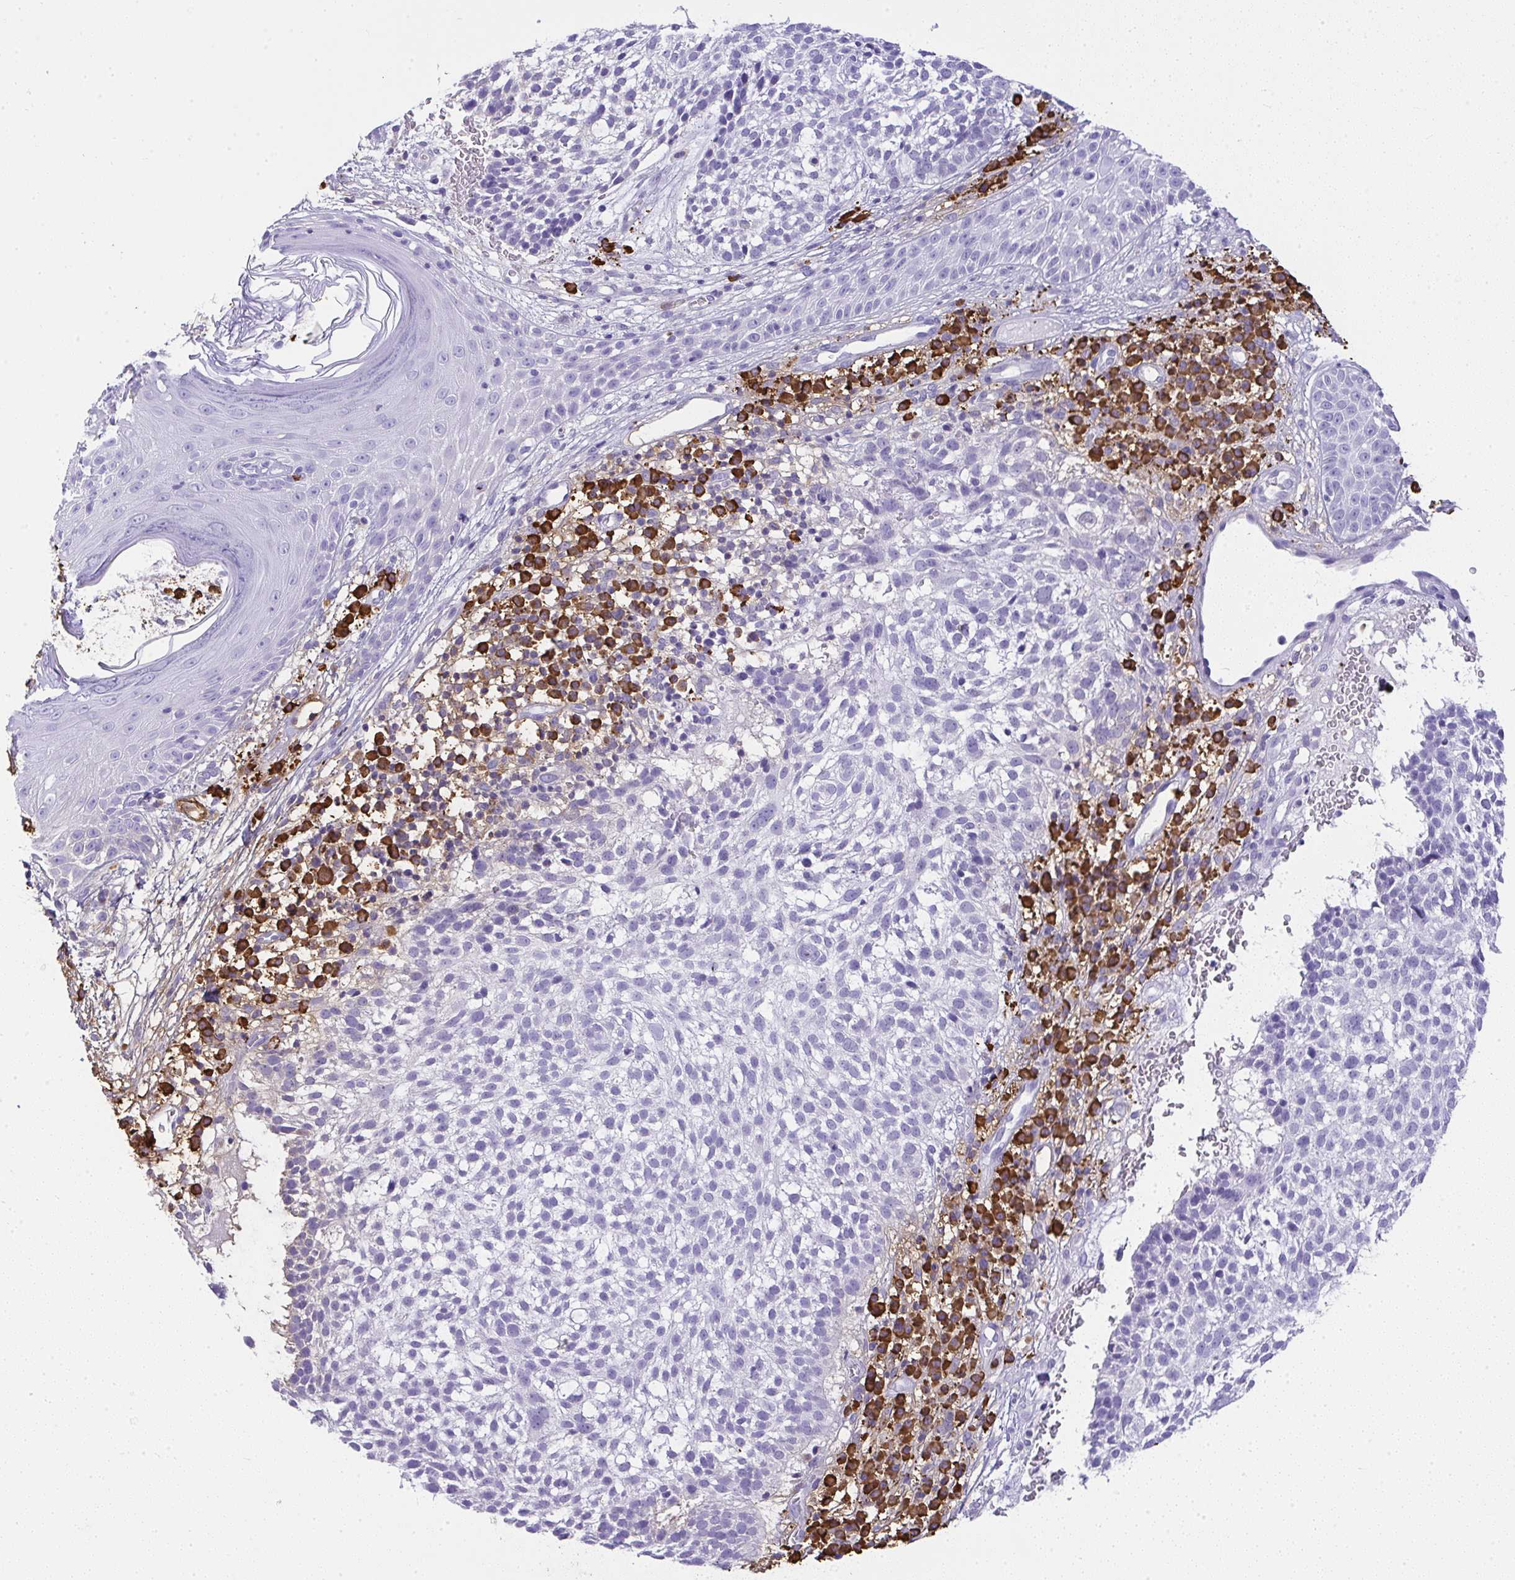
{"staining": {"intensity": "negative", "quantity": "none", "location": "none"}, "tissue": "skin cancer", "cell_type": "Tumor cells", "image_type": "cancer", "snomed": [{"axis": "morphology", "description": "Basal cell carcinoma"}, {"axis": "topography", "description": "Skin"}, {"axis": "topography", "description": "Skin of scalp"}], "caption": "This image is of skin cancer stained with IHC to label a protein in brown with the nuclei are counter-stained blue. There is no staining in tumor cells.", "gene": "CDADC1", "patient": {"sex": "female", "age": 45}}